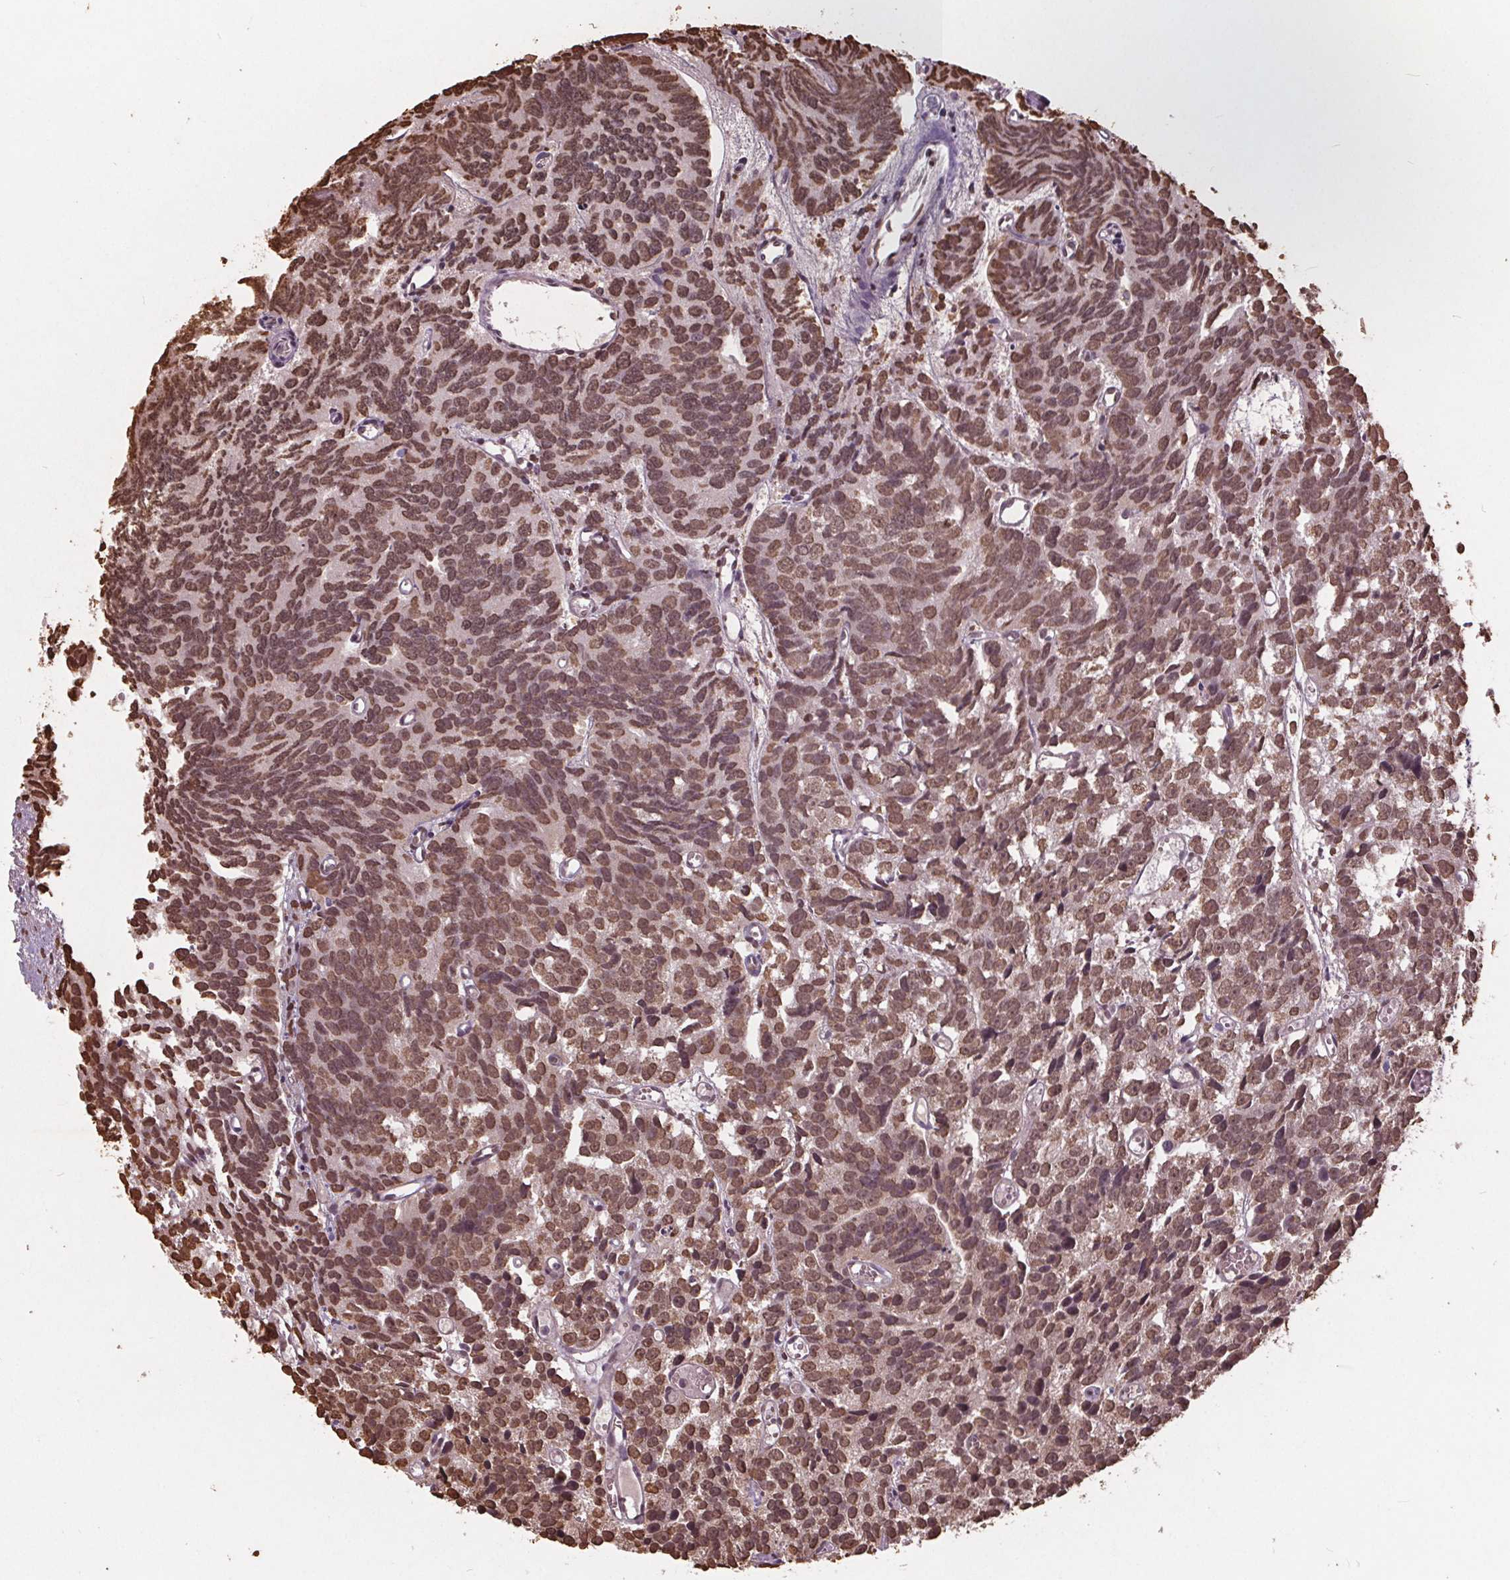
{"staining": {"intensity": "moderate", "quantity": ">75%", "location": "nuclear"}, "tissue": "prostate cancer", "cell_type": "Tumor cells", "image_type": "cancer", "snomed": [{"axis": "morphology", "description": "Adenocarcinoma, High grade"}, {"axis": "topography", "description": "Prostate"}], "caption": "IHC of human prostate high-grade adenocarcinoma exhibits medium levels of moderate nuclear expression in about >75% of tumor cells.", "gene": "HIF1AN", "patient": {"sex": "male", "age": 77}}